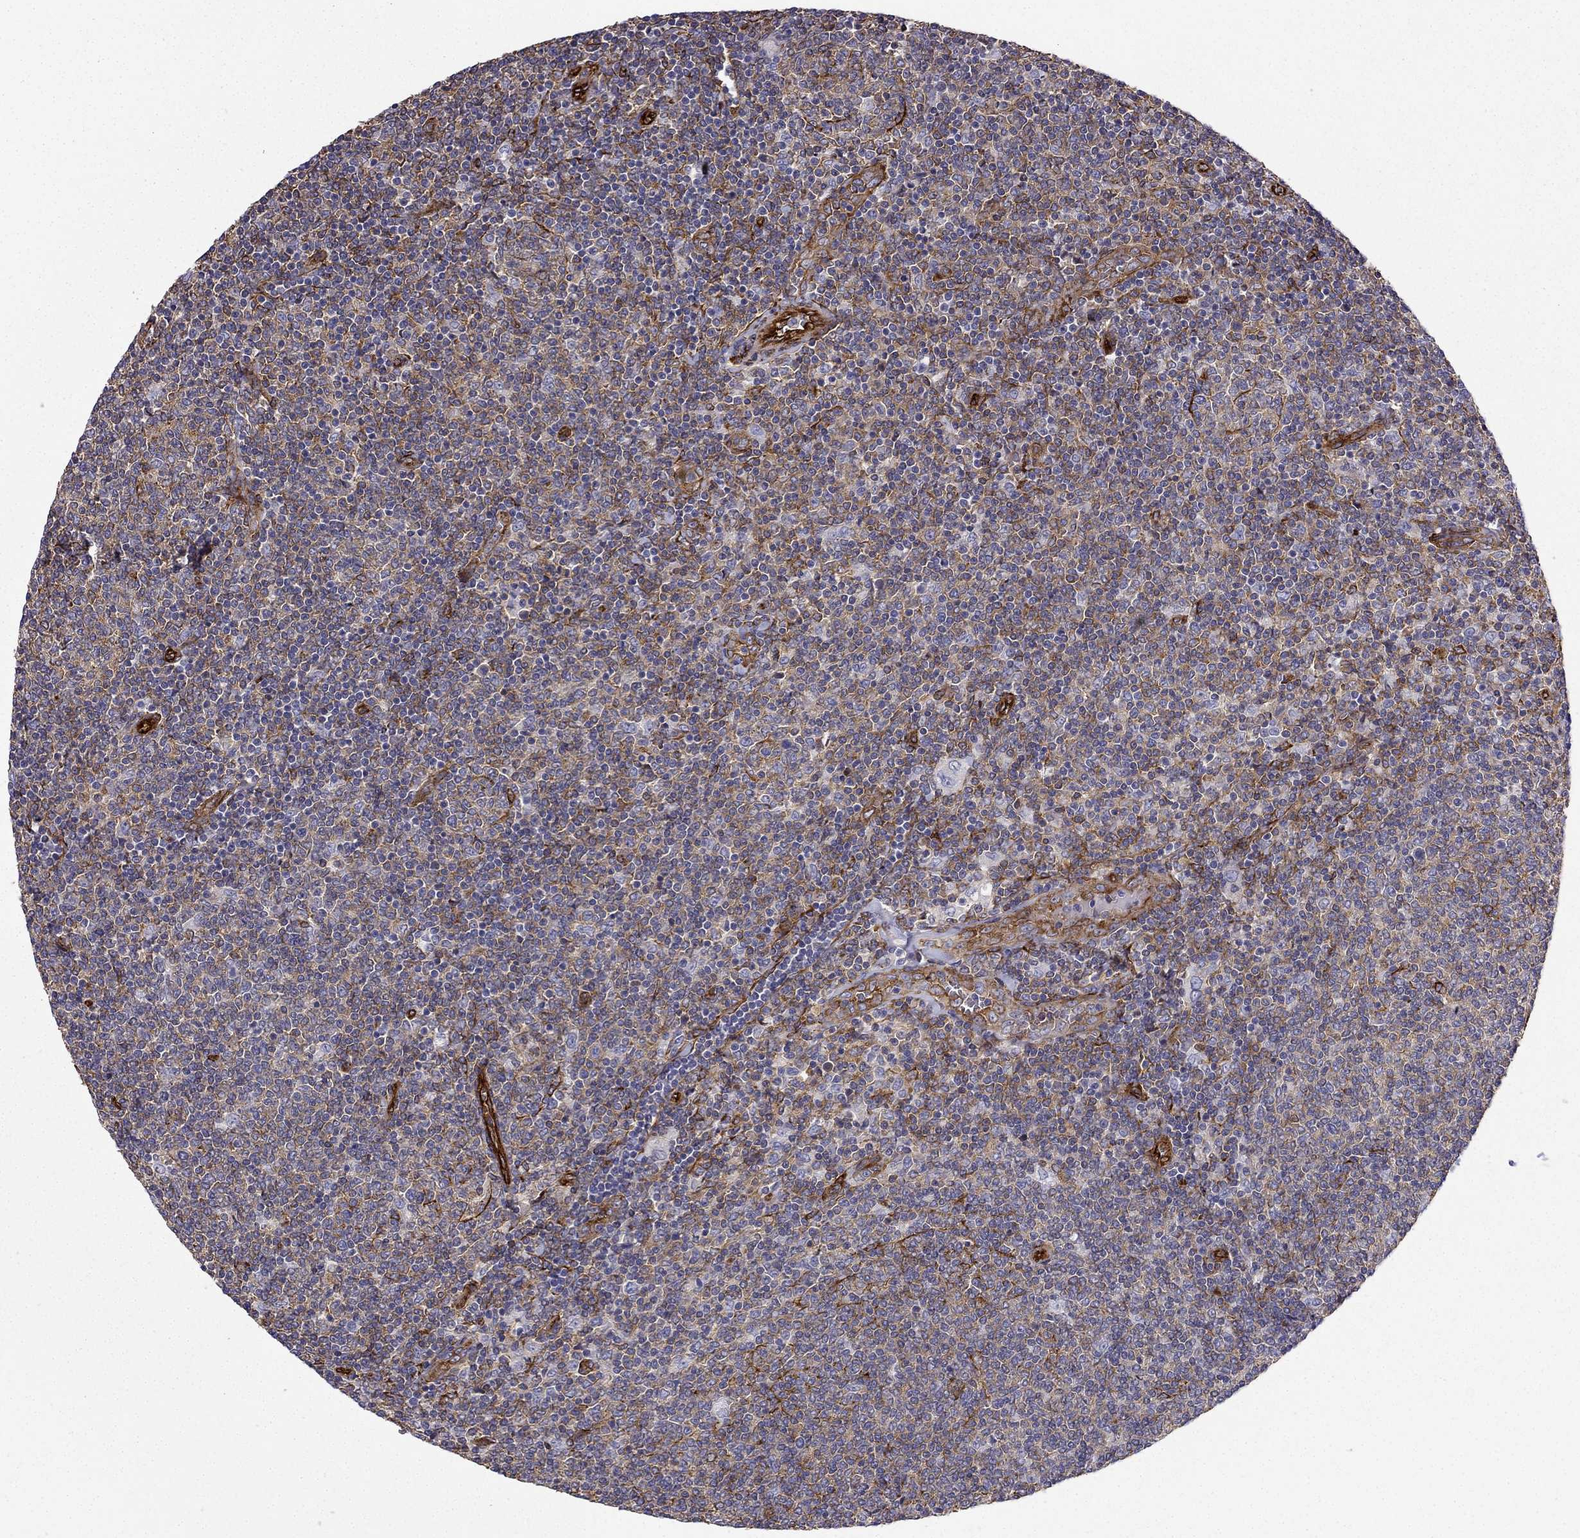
{"staining": {"intensity": "moderate", "quantity": ">75%", "location": "cytoplasmic/membranous"}, "tissue": "lymphoma", "cell_type": "Tumor cells", "image_type": "cancer", "snomed": [{"axis": "morphology", "description": "Malignant lymphoma, non-Hodgkin's type, Low grade"}, {"axis": "topography", "description": "Lymph node"}], "caption": "High-magnification brightfield microscopy of malignant lymphoma, non-Hodgkin's type (low-grade) stained with DAB (brown) and counterstained with hematoxylin (blue). tumor cells exhibit moderate cytoplasmic/membranous staining is present in approximately>75% of cells.", "gene": "MAP4", "patient": {"sex": "male", "age": 52}}